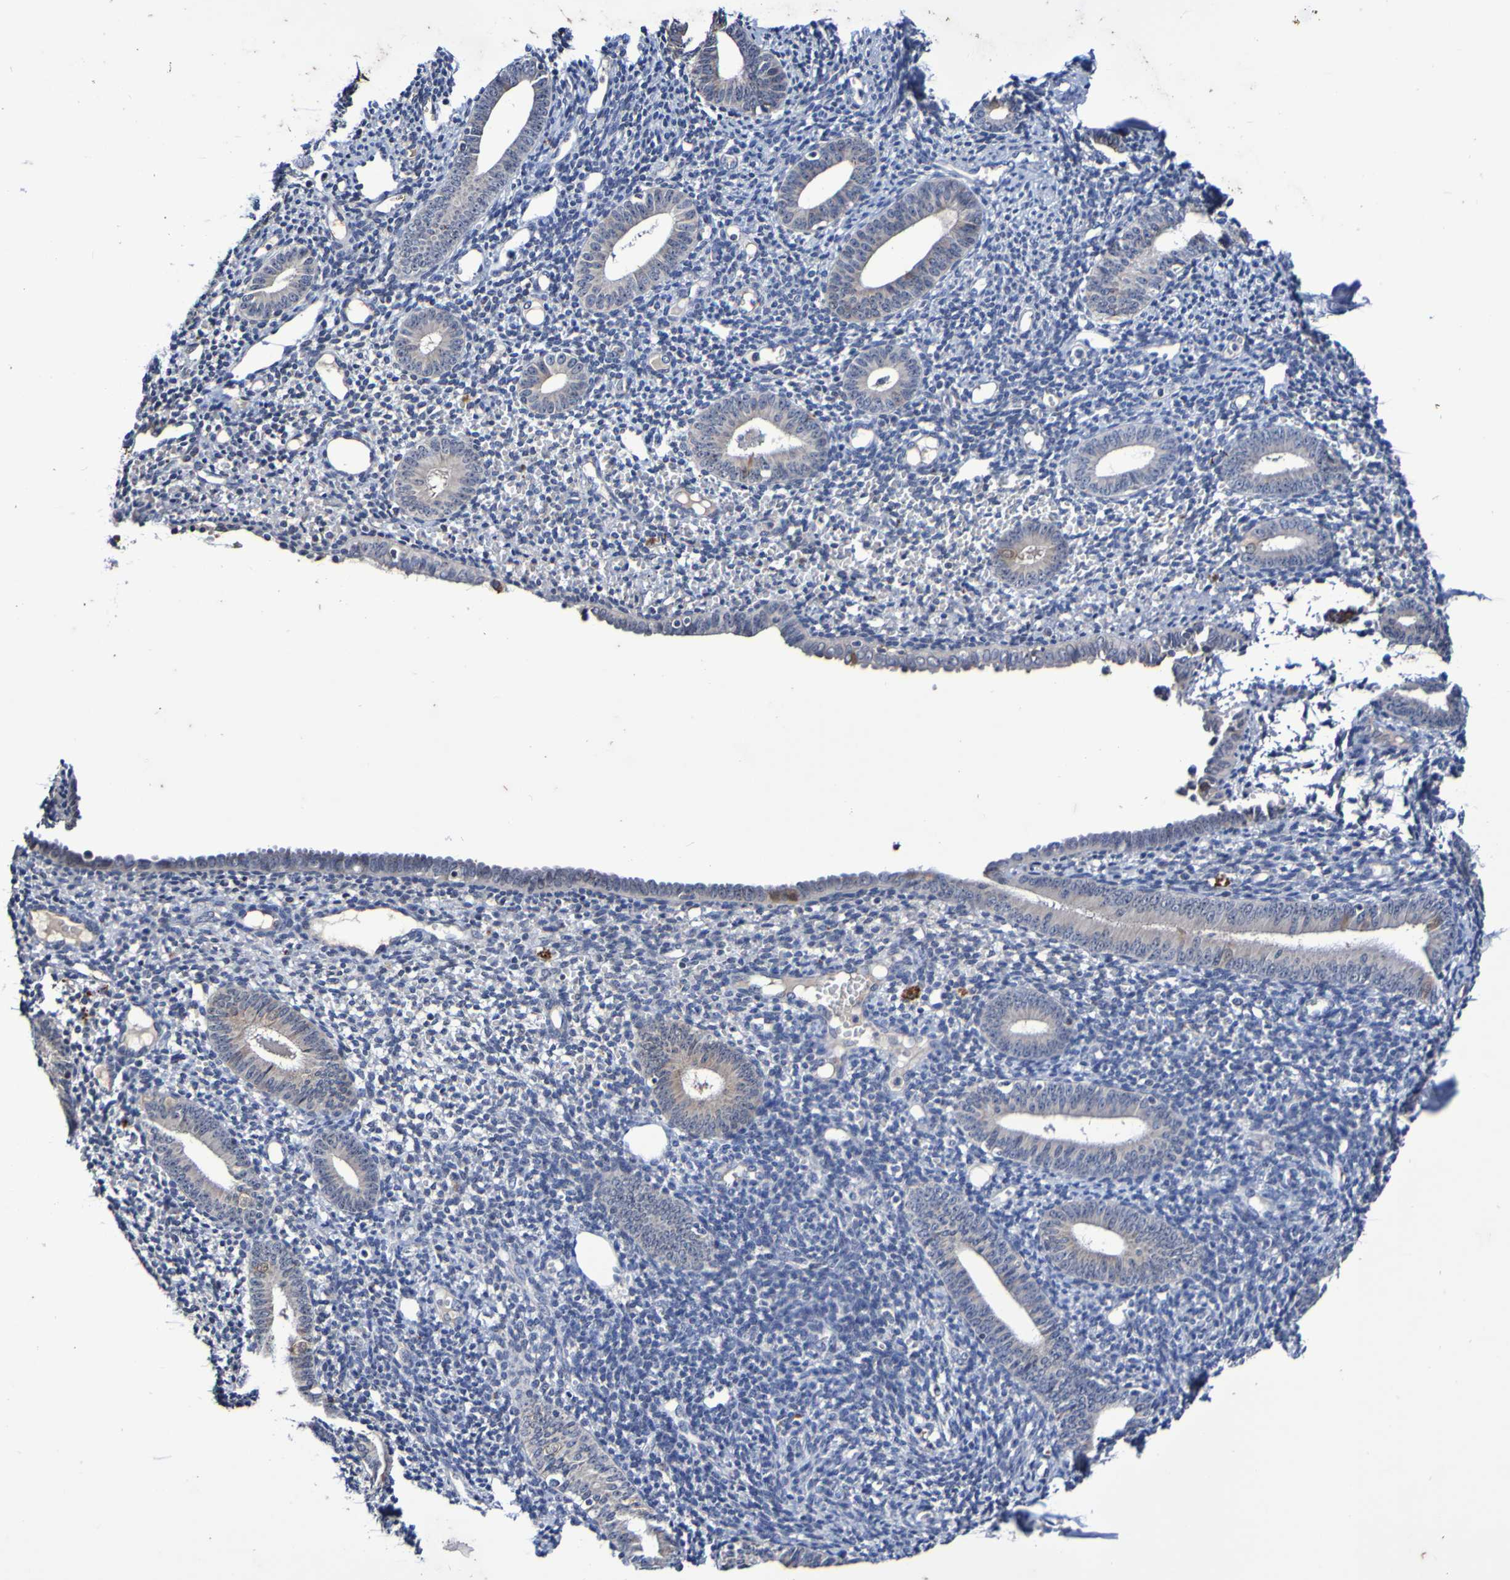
{"staining": {"intensity": "negative", "quantity": "none", "location": "none"}, "tissue": "endometrium", "cell_type": "Cells in endometrial stroma", "image_type": "normal", "snomed": [{"axis": "morphology", "description": "Normal tissue, NOS"}, {"axis": "topography", "description": "Endometrium"}], "caption": "Immunohistochemistry (IHC) image of normal endometrium: human endometrium stained with DAB (3,3'-diaminobenzidine) shows no significant protein positivity in cells in endometrial stroma.", "gene": "PTP4A2", "patient": {"sex": "female", "age": 50}}